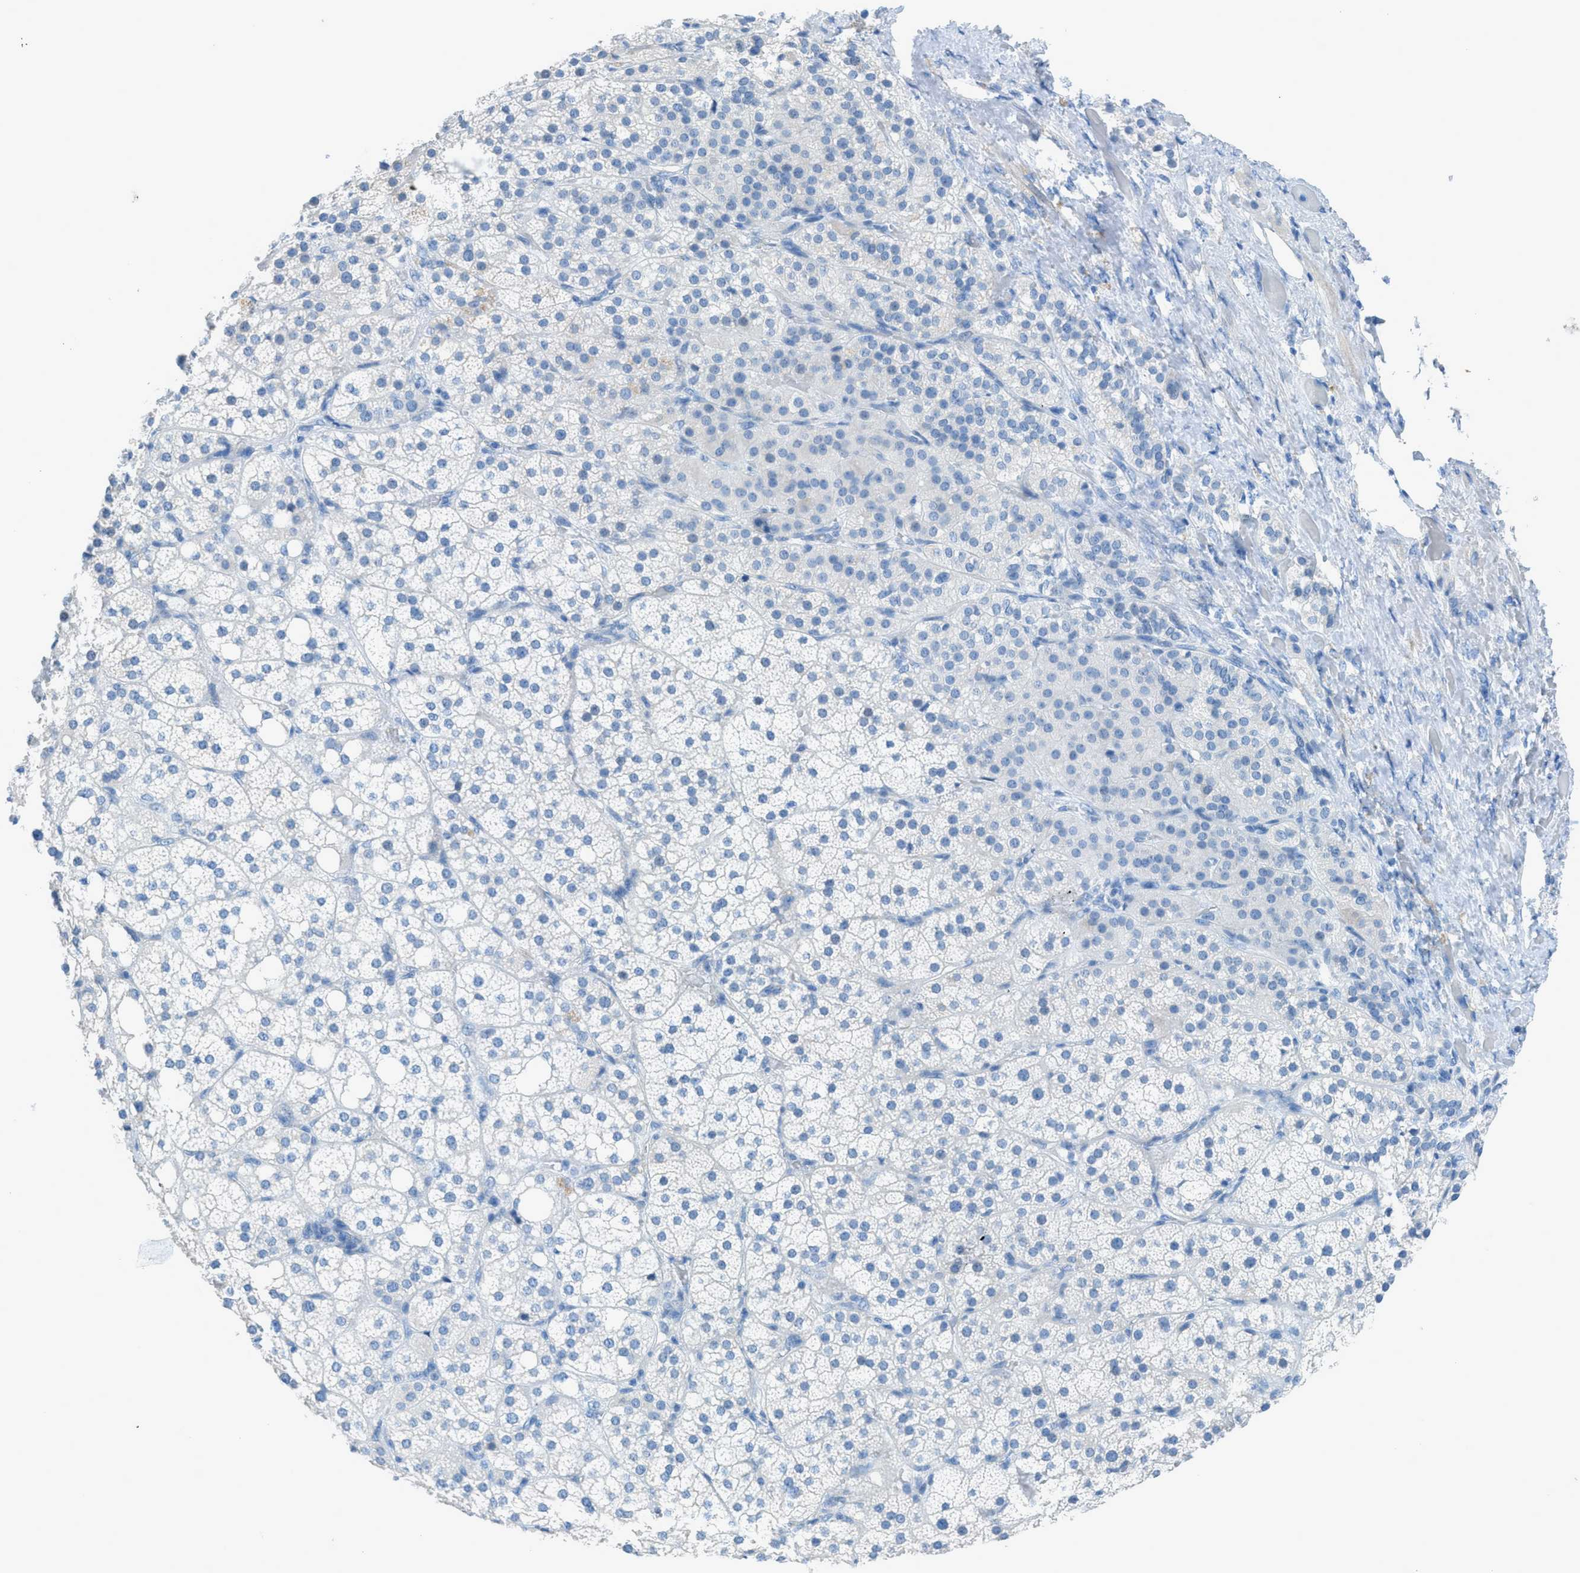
{"staining": {"intensity": "negative", "quantity": "none", "location": "none"}, "tissue": "adrenal gland", "cell_type": "Glandular cells", "image_type": "normal", "snomed": [{"axis": "morphology", "description": "Normal tissue, NOS"}, {"axis": "topography", "description": "Adrenal gland"}], "caption": "Human adrenal gland stained for a protein using IHC exhibits no expression in glandular cells.", "gene": "ACAN", "patient": {"sex": "female", "age": 59}}